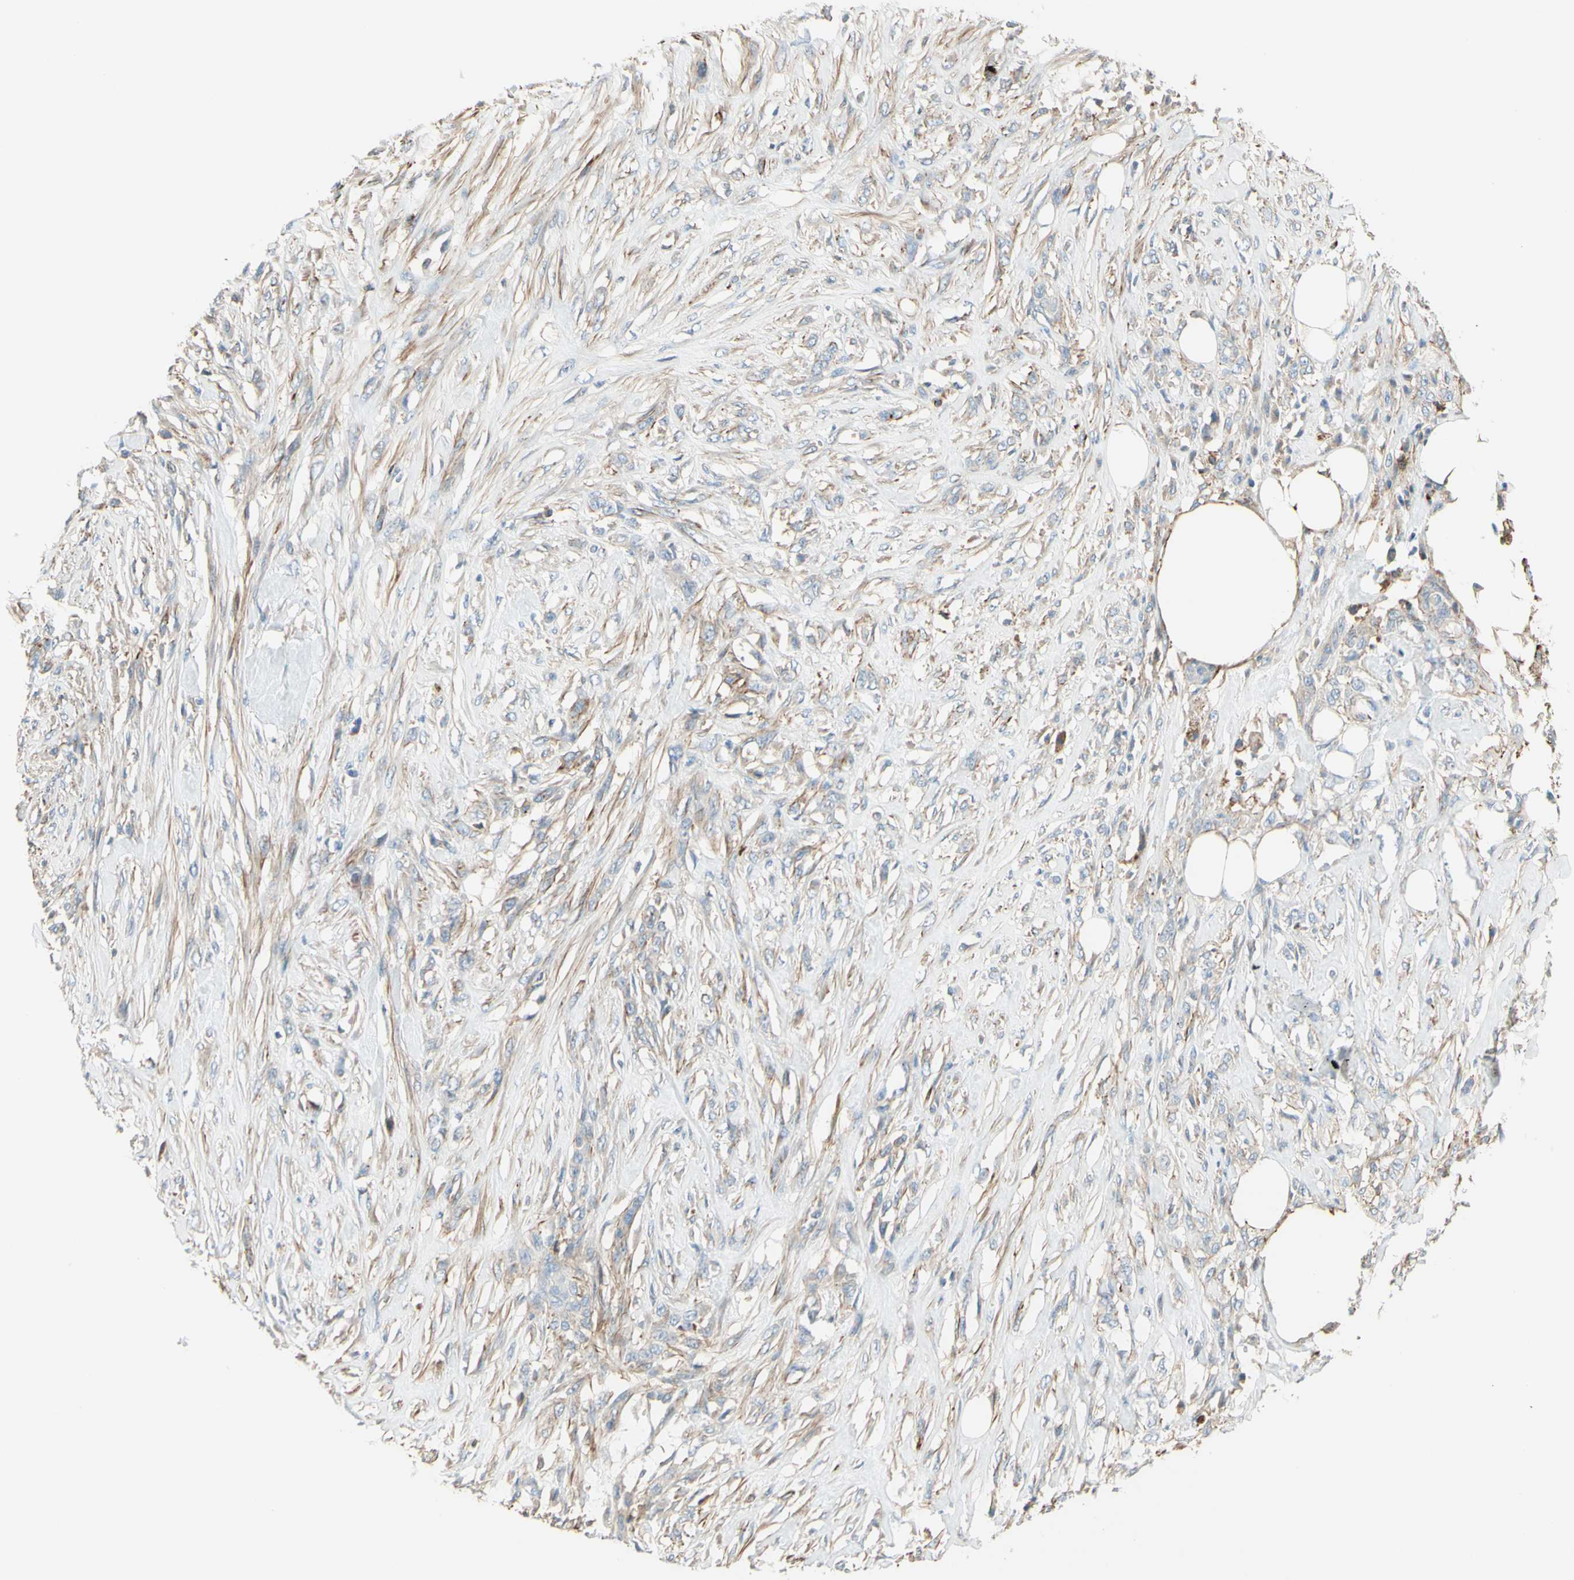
{"staining": {"intensity": "negative", "quantity": "none", "location": "none"}, "tissue": "skin cancer", "cell_type": "Tumor cells", "image_type": "cancer", "snomed": [{"axis": "morphology", "description": "Squamous cell carcinoma, NOS"}, {"axis": "topography", "description": "Skin"}], "caption": "A micrograph of skin cancer stained for a protein reveals no brown staining in tumor cells. (Stains: DAB (3,3'-diaminobenzidine) IHC with hematoxylin counter stain, Microscopy: brightfield microscopy at high magnification).", "gene": "SEMA4C", "patient": {"sex": "female", "age": 59}}